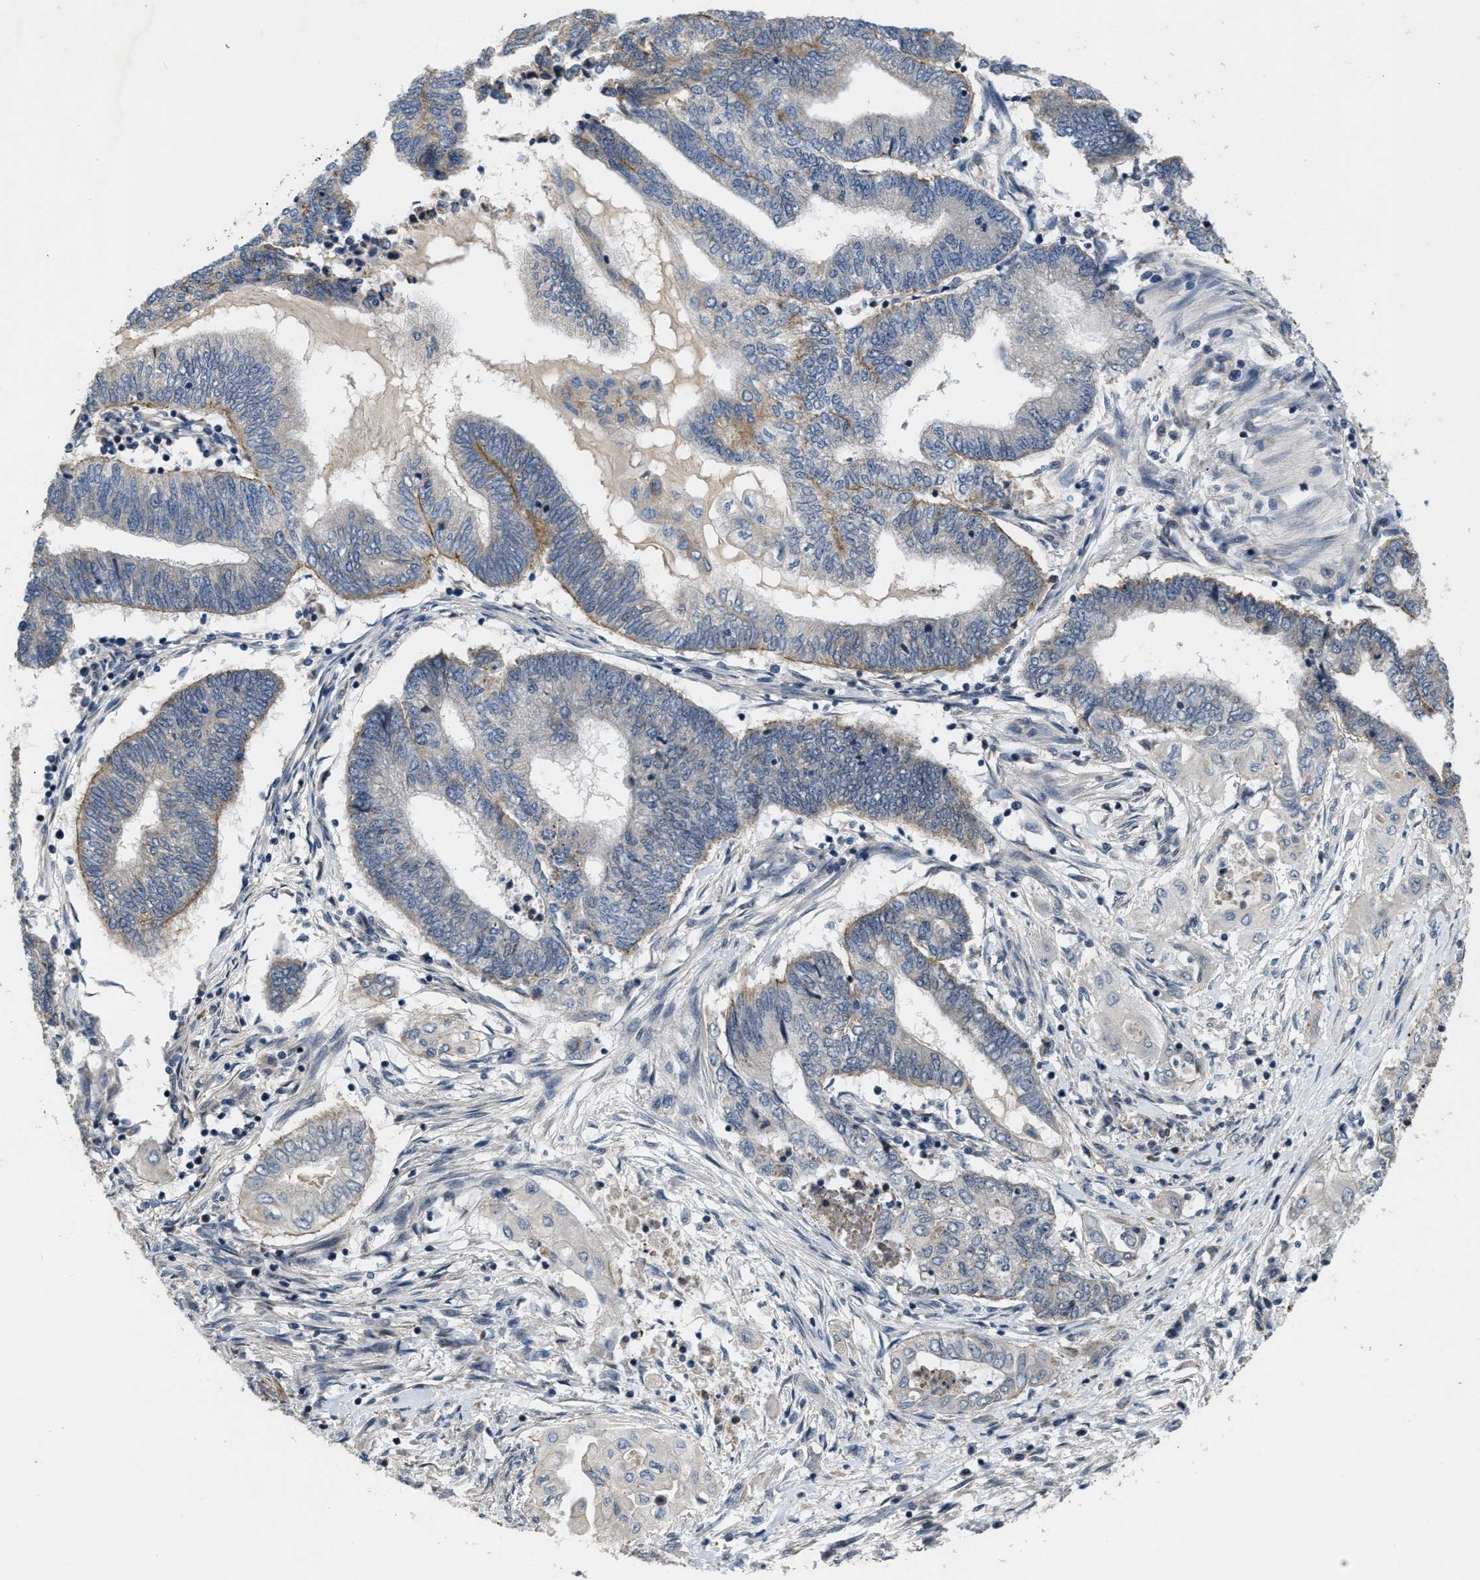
{"staining": {"intensity": "weak", "quantity": "<25%", "location": "cytoplasmic/membranous"}, "tissue": "endometrial cancer", "cell_type": "Tumor cells", "image_type": "cancer", "snomed": [{"axis": "morphology", "description": "Adenocarcinoma, NOS"}, {"axis": "topography", "description": "Uterus"}, {"axis": "topography", "description": "Endometrium"}], "caption": "Tumor cells are negative for protein expression in human endometrial adenocarcinoma.", "gene": "ZNHIT1", "patient": {"sex": "female", "age": 70}}